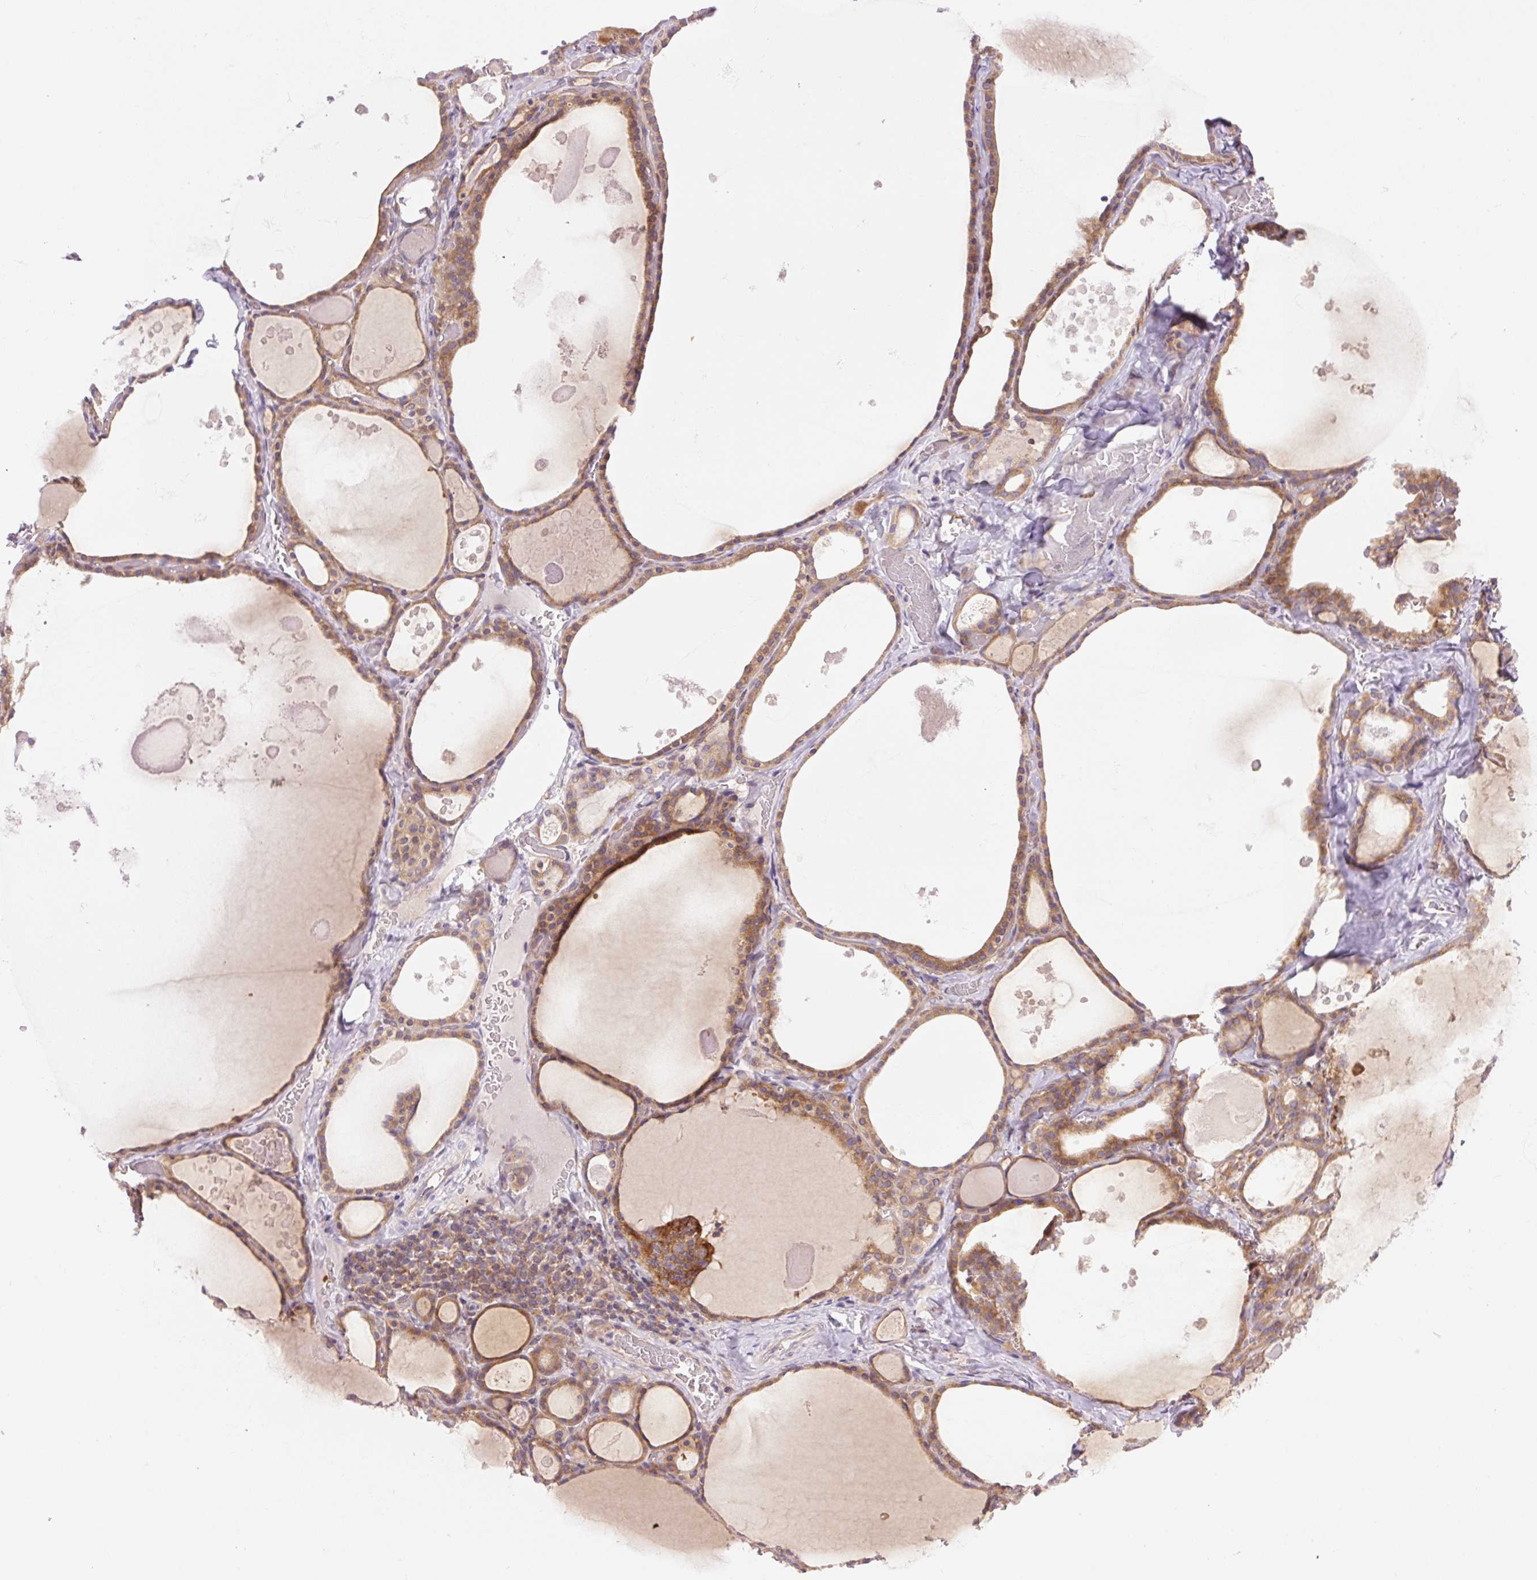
{"staining": {"intensity": "moderate", "quantity": ">75%", "location": "cytoplasmic/membranous"}, "tissue": "thyroid gland", "cell_type": "Glandular cells", "image_type": "normal", "snomed": [{"axis": "morphology", "description": "Normal tissue, NOS"}, {"axis": "topography", "description": "Thyroid gland"}], "caption": "Immunohistochemistry (IHC) of unremarkable thyroid gland shows medium levels of moderate cytoplasmic/membranous positivity in approximately >75% of glandular cells. Using DAB (3,3'-diaminobenzidine) (brown) and hematoxylin (blue) stains, captured at high magnification using brightfield microscopy.", "gene": "MINK1", "patient": {"sex": "male", "age": 56}}